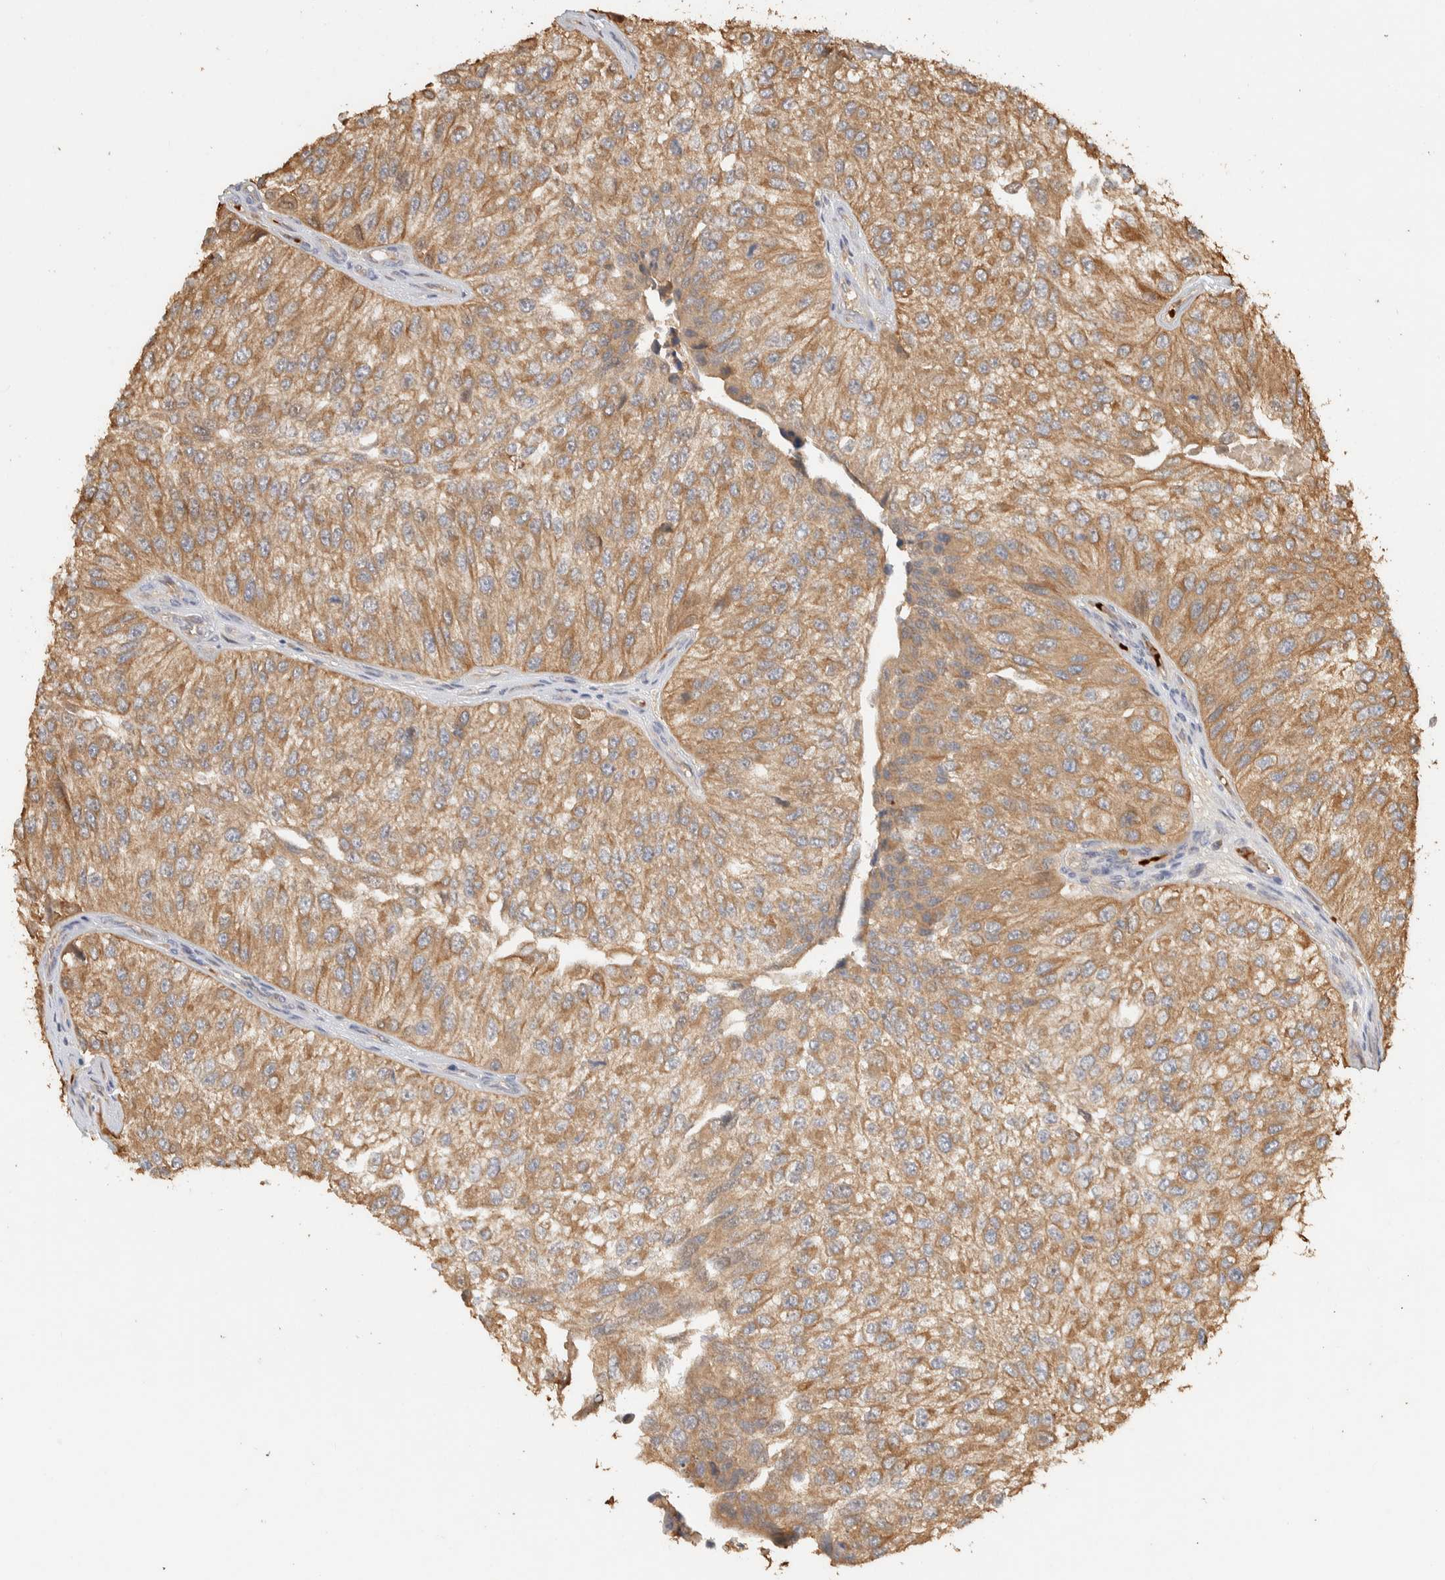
{"staining": {"intensity": "moderate", "quantity": ">75%", "location": "cytoplasmic/membranous"}, "tissue": "urothelial cancer", "cell_type": "Tumor cells", "image_type": "cancer", "snomed": [{"axis": "morphology", "description": "Urothelial carcinoma, High grade"}, {"axis": "topography", "description": "Kidney"}, {"axis": "topography", "description": "Urinary bladder"}], "caption": "Immunohistochemical staining of urothelial cancer displays medium levels of moderate cytoplasmic/membranous staining in approximately >75% of tumor cells.", "gene": "TTI2", "patient": {"sex": "male", "age": 77}}